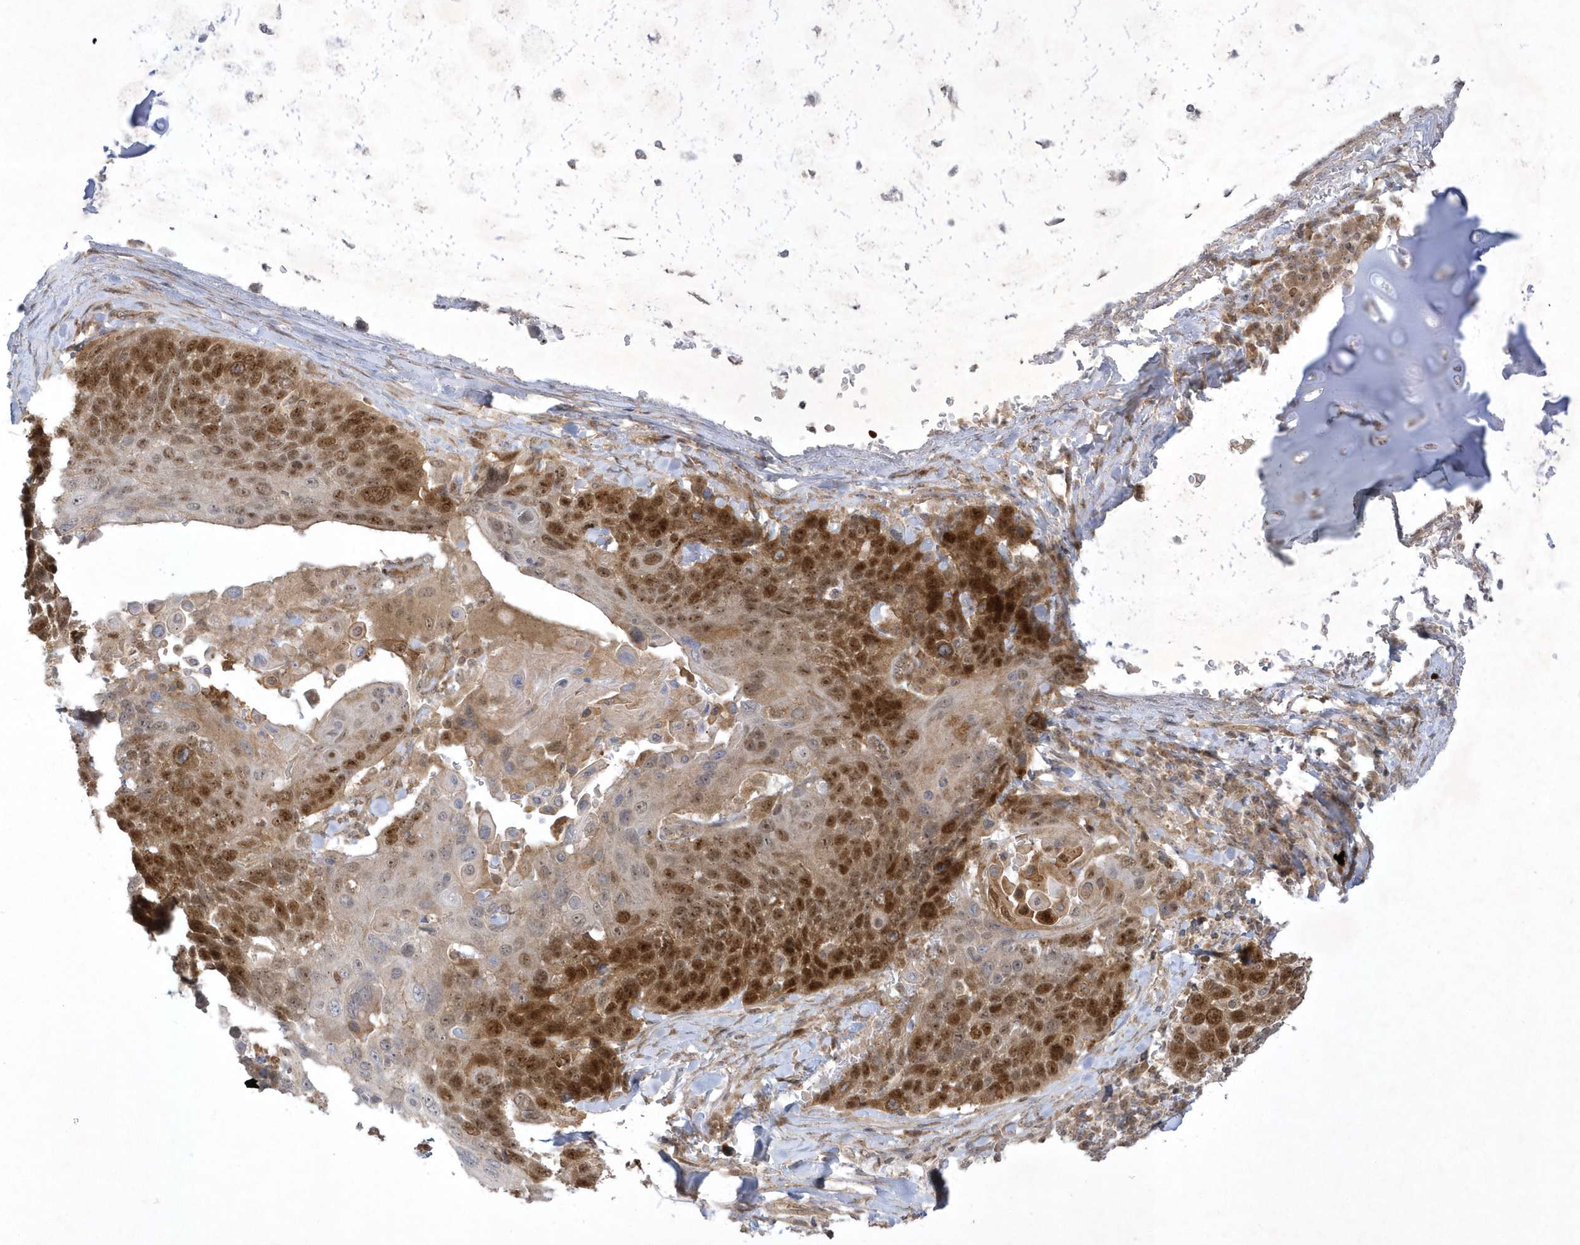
{"staining": {"intensity": "strong", "quantity": ">75%", "location": "cytoplasmic/membranous,nuclear"}, "tissue": "lung cancer", "cell_type": "Tumor cells", "image_type": "cancer", "snomed": [{"axis": "morphology", "description": "Squamous cell carcinoma, NOS"}, {"axis": "topography", "description": "Lung"}], "caption": "High-magnification brightfield microscopy of lung cancer stained with DAB (3,3'-diaminobenzidine) (brown) and counterstained with hematoxylin (blue). tumor cells exhibit strong cytoplasmic/membranous and nuclear expression is present in about>75% of cells.", "gene": "NAF1", "patient": {"sex": "male", "age": 66}}